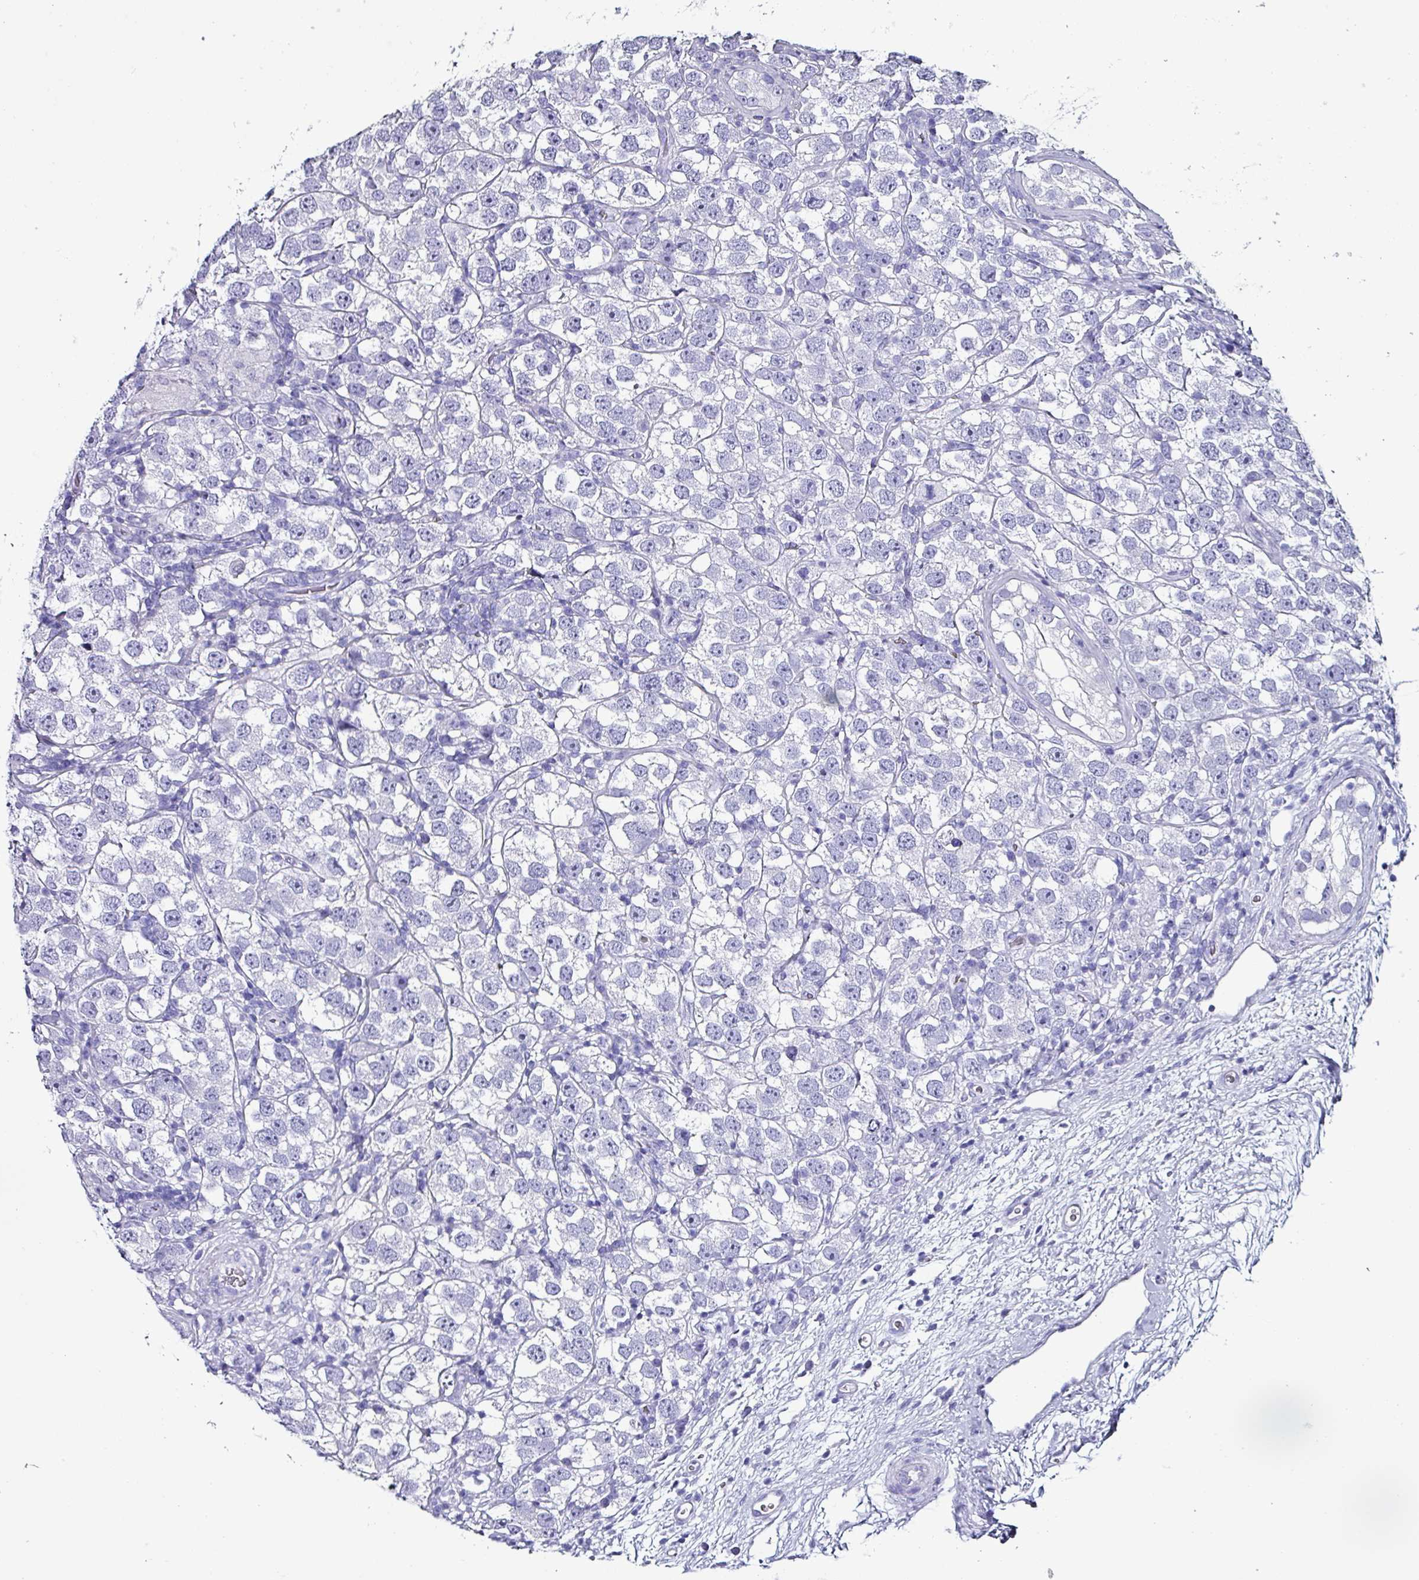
{"staining": {"intensity": "negative", "quantity": "none", "location": "none"}, "tissue": "testis cancer", "cell_type": "Tumor cells", "image_type": "cancer", "snomed": [{"axis": "morphology", "description": "Seminoma, NOS"}, {"axis": "topography", "description": "Testis"}], "caption": "This is an immunohistochemistry (IHC) photomicrograph of testis cancer (seminoma). There is no staining in tumor cells.", "gene": "KRT6C", "patient": {"sex": "male", "age": 26}}